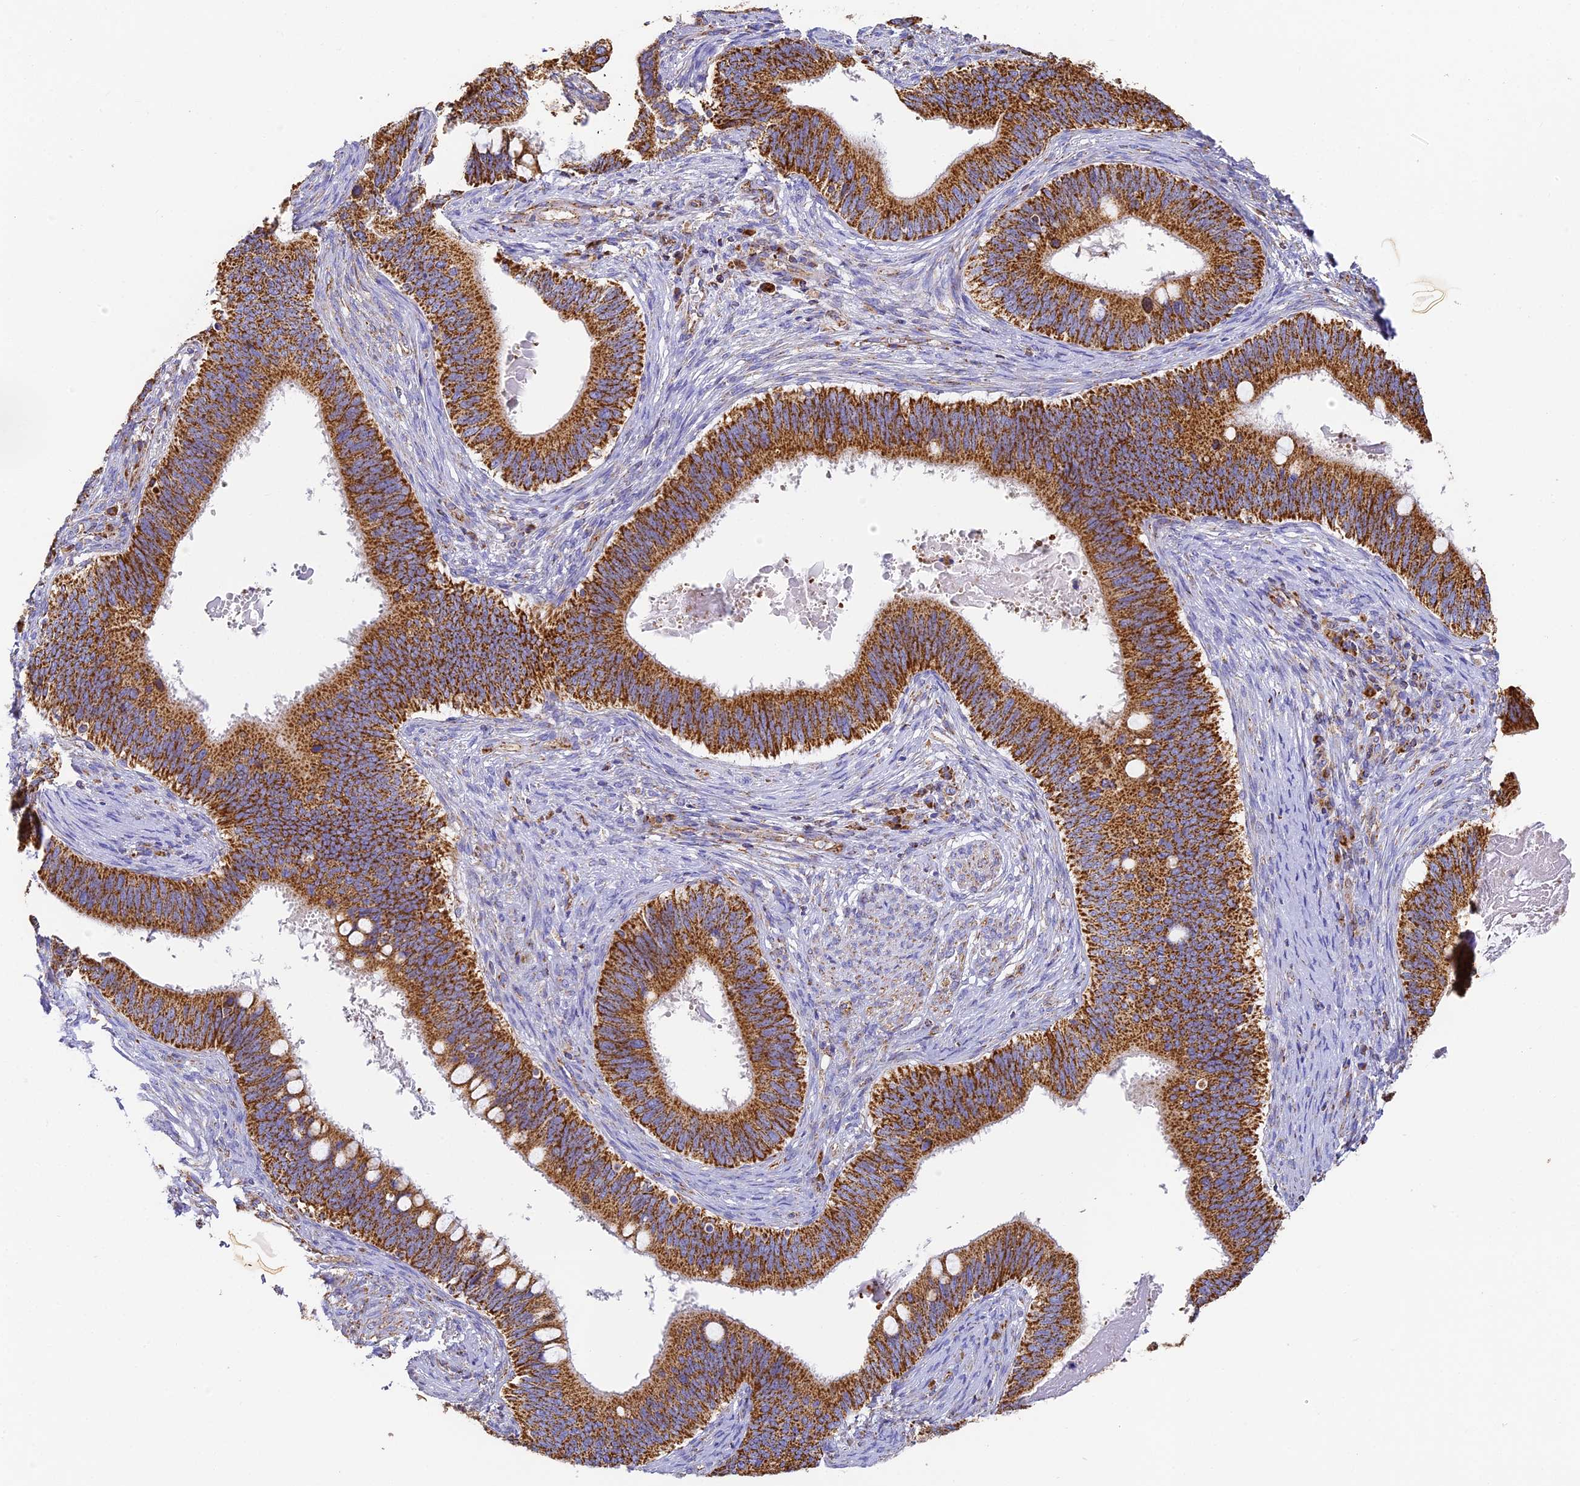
{"staining": {"intensity": "strong", "quantity": ">75%", "location": "cytoplasmic/membranous"}, "tissue": "cervical cancer", "cell_type": "Tumor cells", "image_type": "cancer", "snomed": [{"axis": "morphology", "description": "Adenocarcinoma, NOS"}, {"axis": "topography", "description": "Cervix"}], "caption": "Immunohistochemical staining of human cervical cancer (adenocarcinoma) displays high levels of strong cytoplasmic/membranous positivity in about >75% of tumor cells.", "gene": "COX6C", "patient": {"sex": "female", "age": 42}}